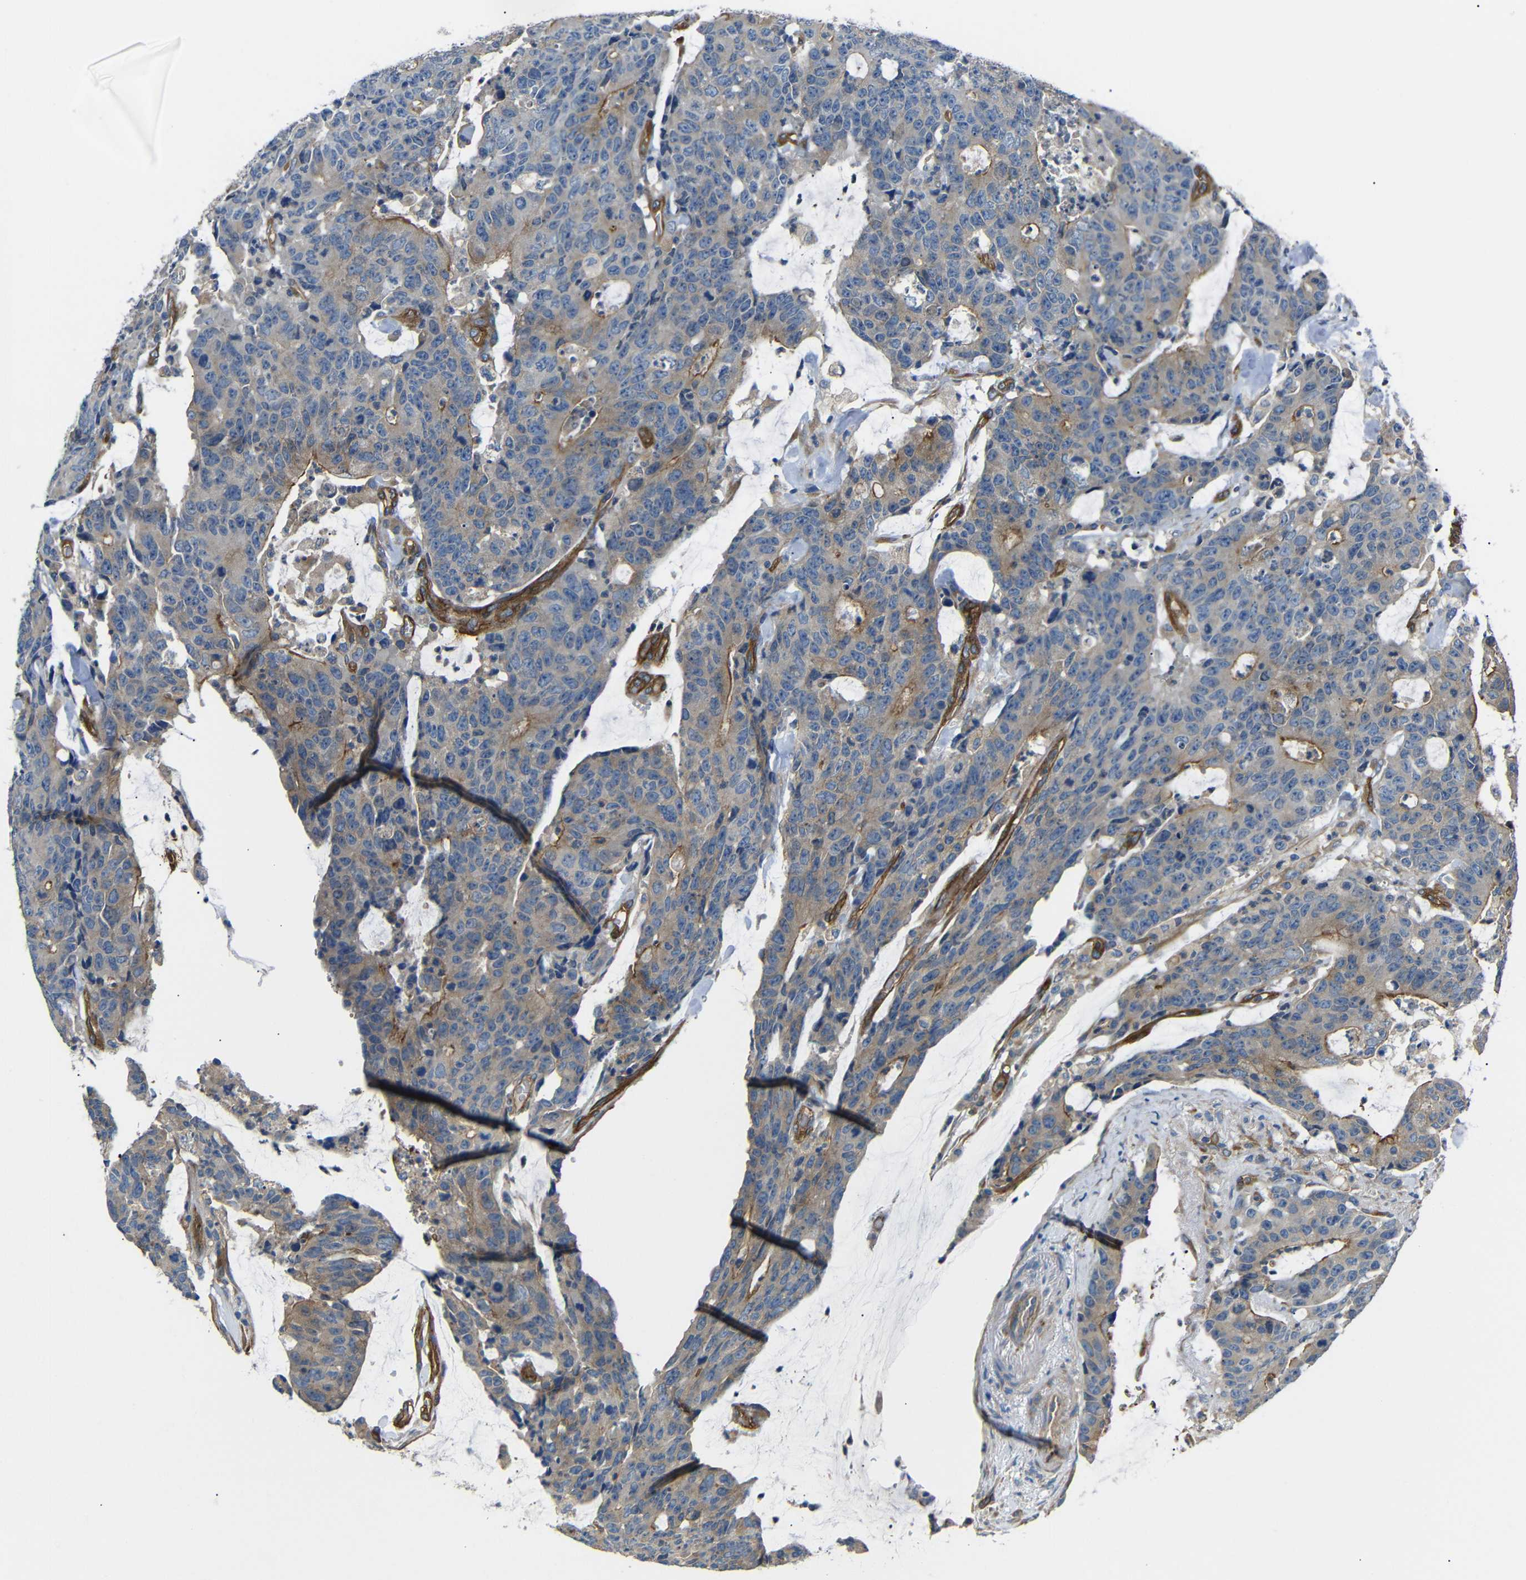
{"staining": {"intensity": "moderate", "quantity": "25%-75%", "location": "cytoplasmic/membranous"}, "tissue": "colorectal cancer", "cell_type": "Tumor cells", "image_type": "cancer", "snomed": [{"axis": "morphology", "description": "Adenocarcinoma, NOS"}, {"axis": "topography", "description": "Colon"}], "caption": "Moderate cytoplasmic/membranous staining is seen in approximately 25%-75% of tumor cells in colorectal adenocarcinoma.", "gene": "MYO1B", "patient": {"sex": "female", "age": 86}}